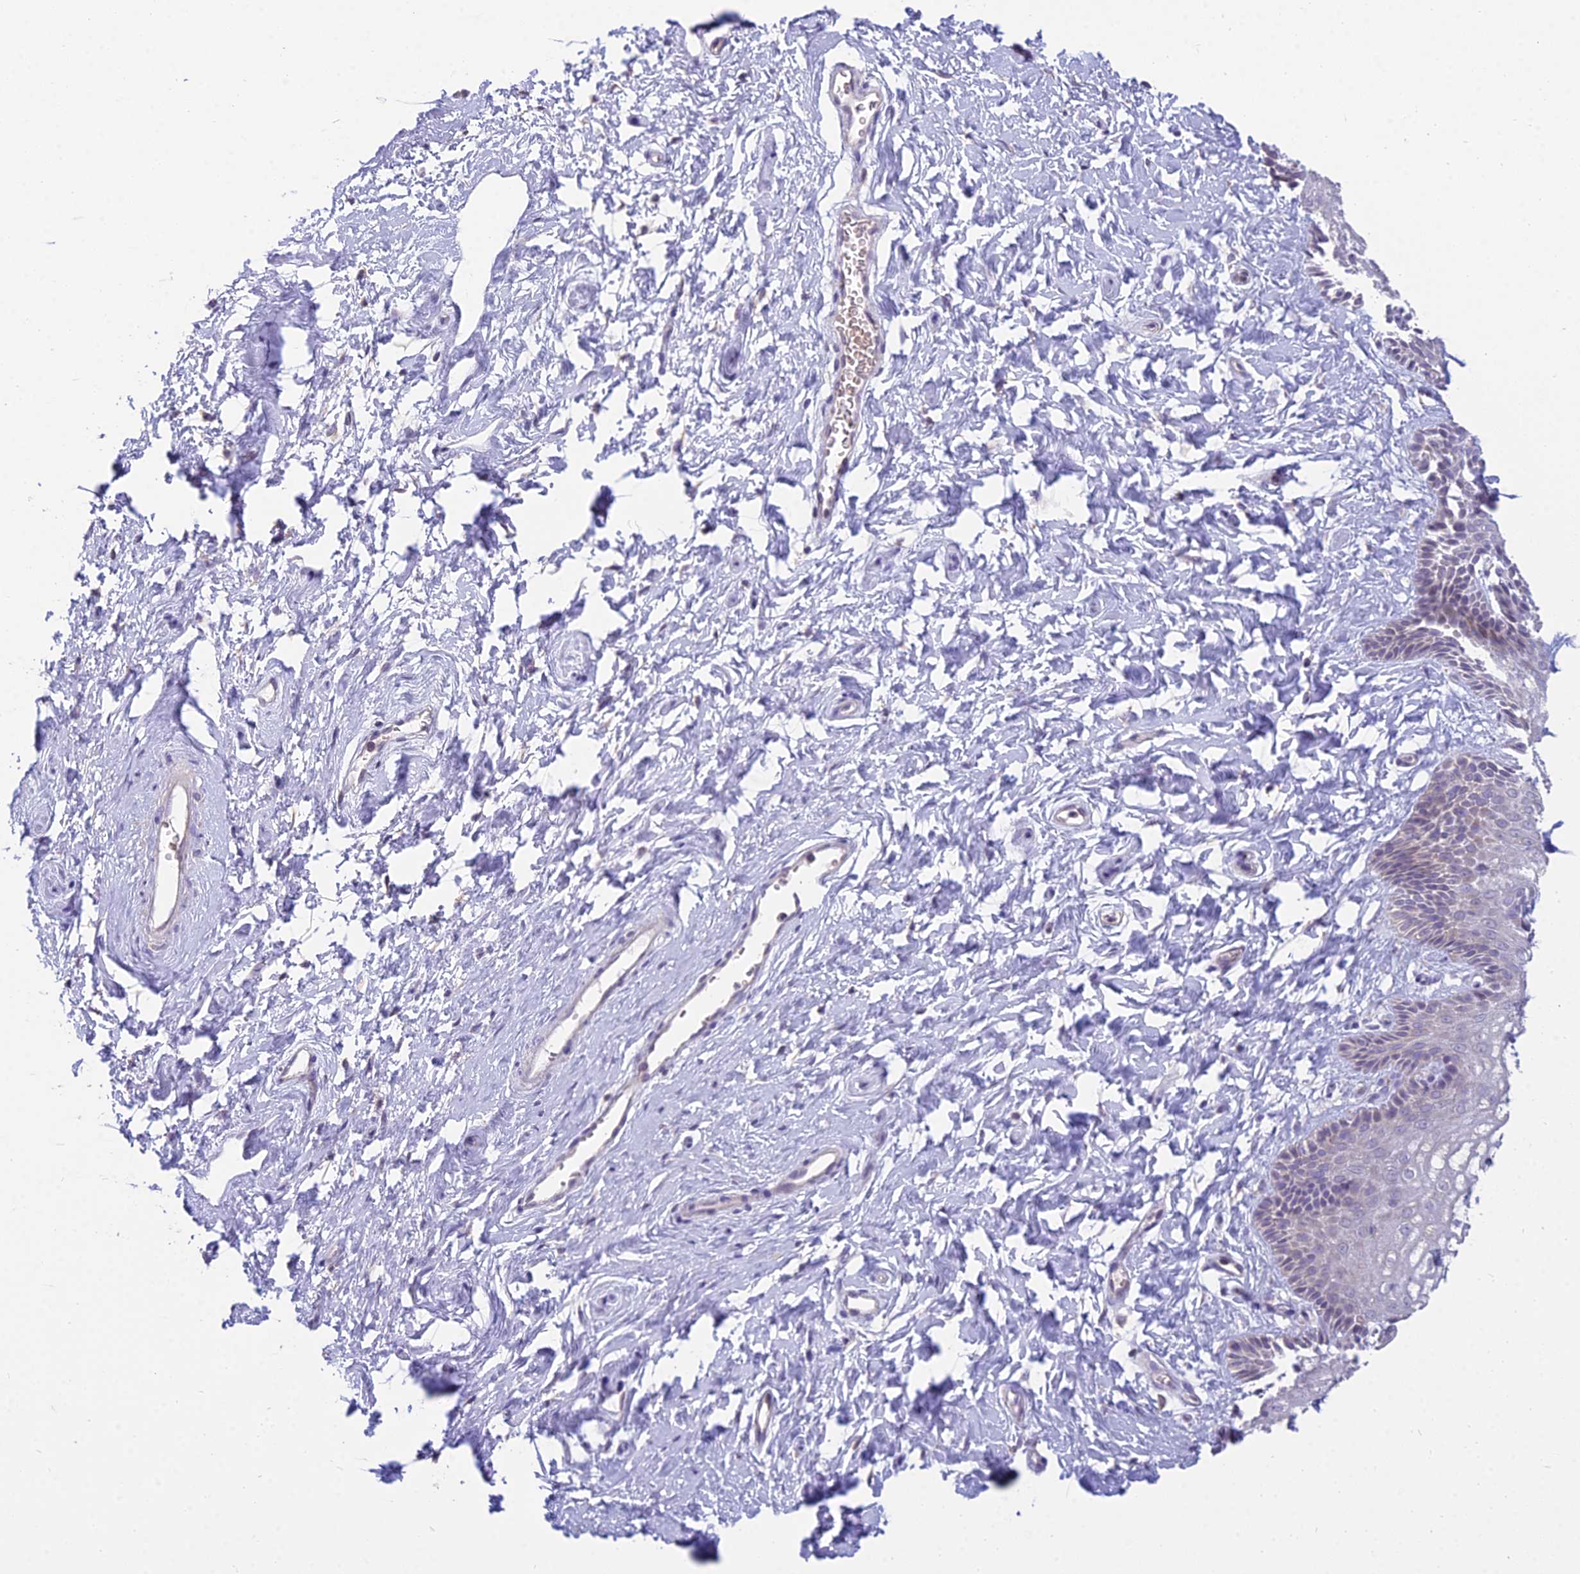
{"staining": {"intensity": "negative", "quantity": "none", "location": "none"}, "tissue": "vagina", "cell_type": "Squamous epithelial cells", "image_type": "normal", "snomed": [{"axis": "morphology", "description": "Normal tissue, NOS"}, {"axis": "topography", "description": "Vagina"}, {"axis": "topography", "description": "Cervix"}], "caption": "Vagina stained for a protein using immunohistochemistry shows no staining squamous epithelial cells.", "gene": "CFAP206", "patient": {"sex": "female", "age": 40}}